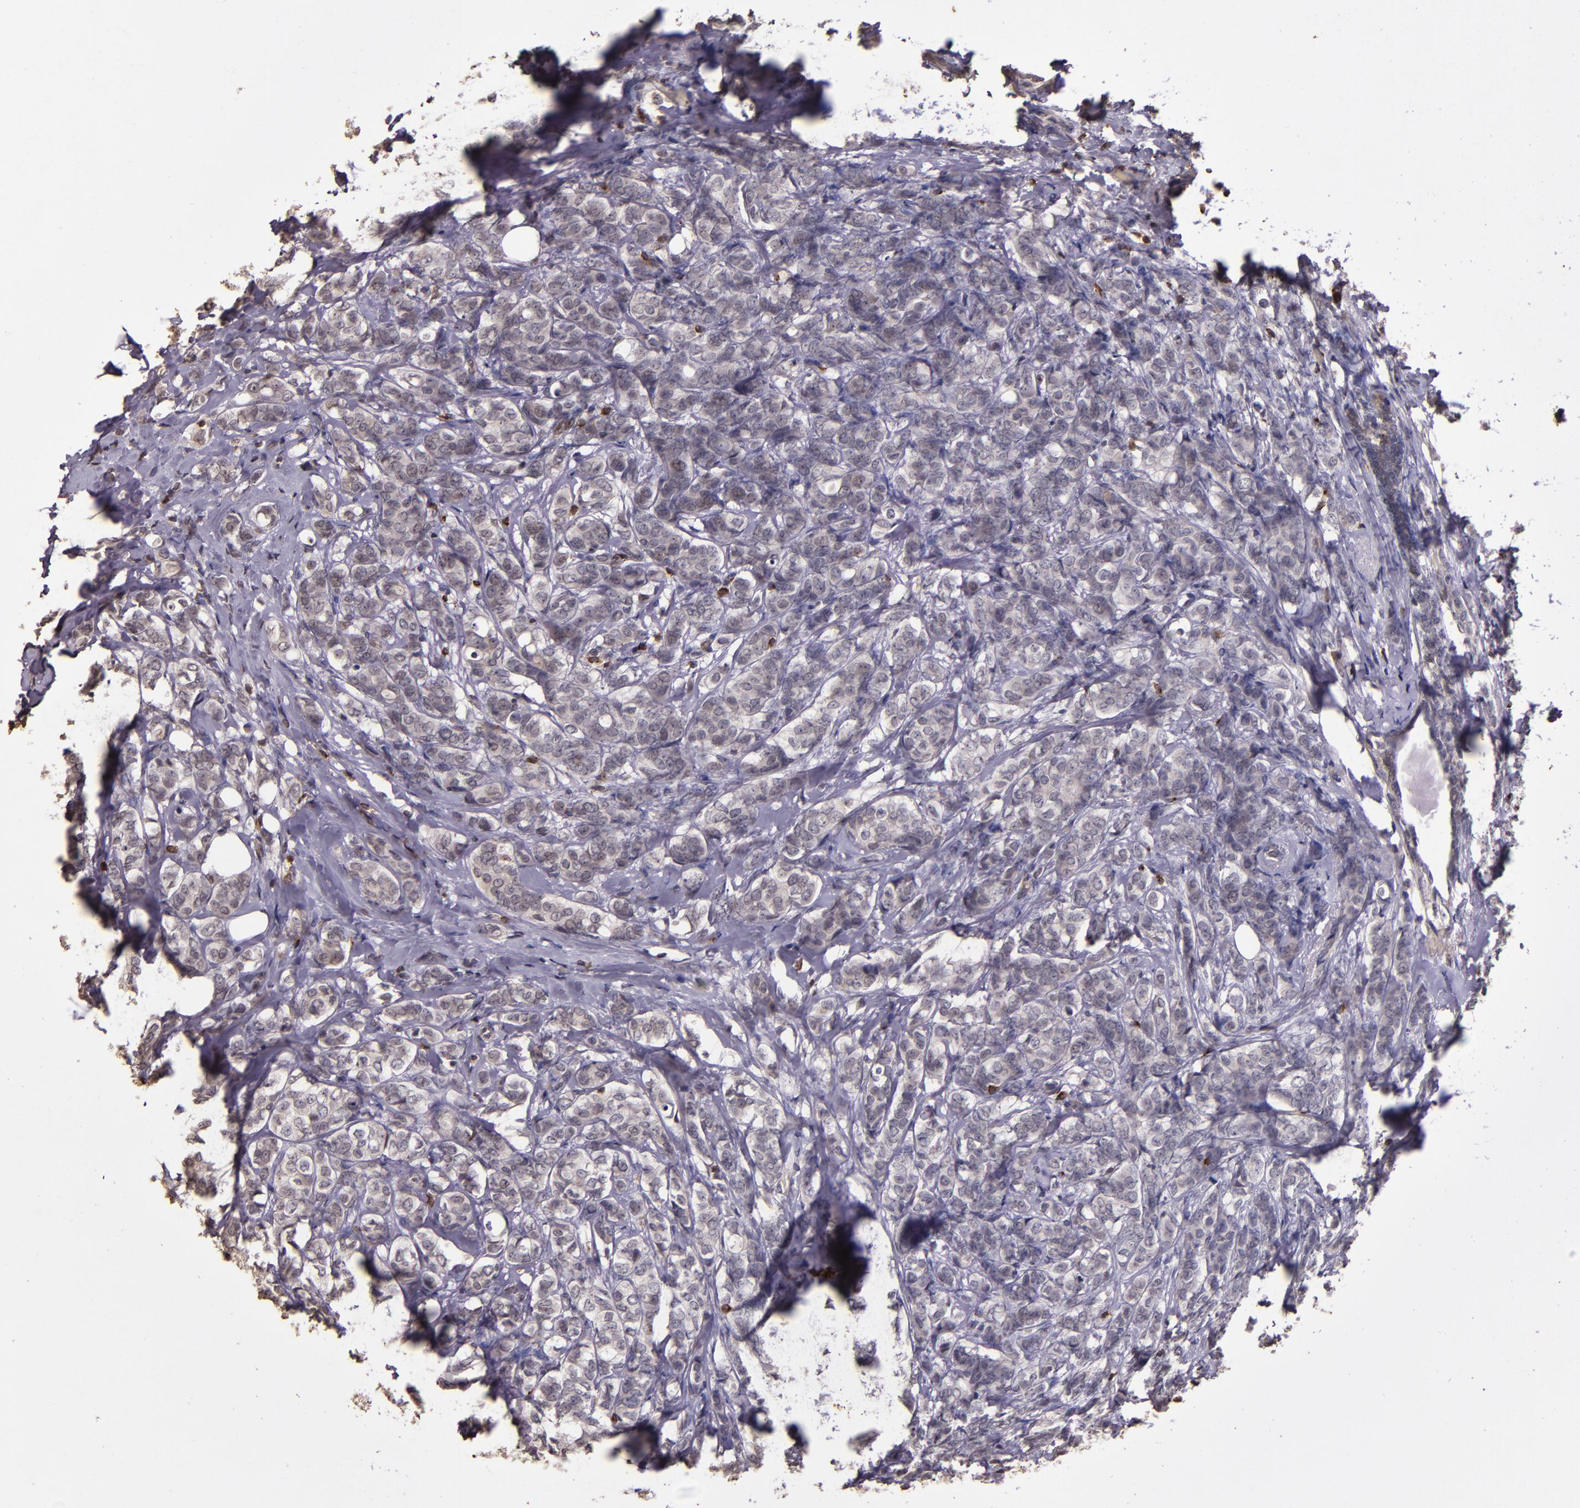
{"staining": {"intensity": "negative", "quantity": "none", "location": "none"}, "tissue": "breast cancer", "cell_type": "Tumor cells", "image_type": "cancer", "snomed": [{"axis": "morphology", "description": "Lobular carcinoma"}, {"axis": "topography", "description": "Breast"}], "caption": "A photomicrograph of human lobular carcinoma (breast) is negative for staining in tumor cells.", "gene": "SLC2A3", "patient": {"sex": "female", "age": 60}}